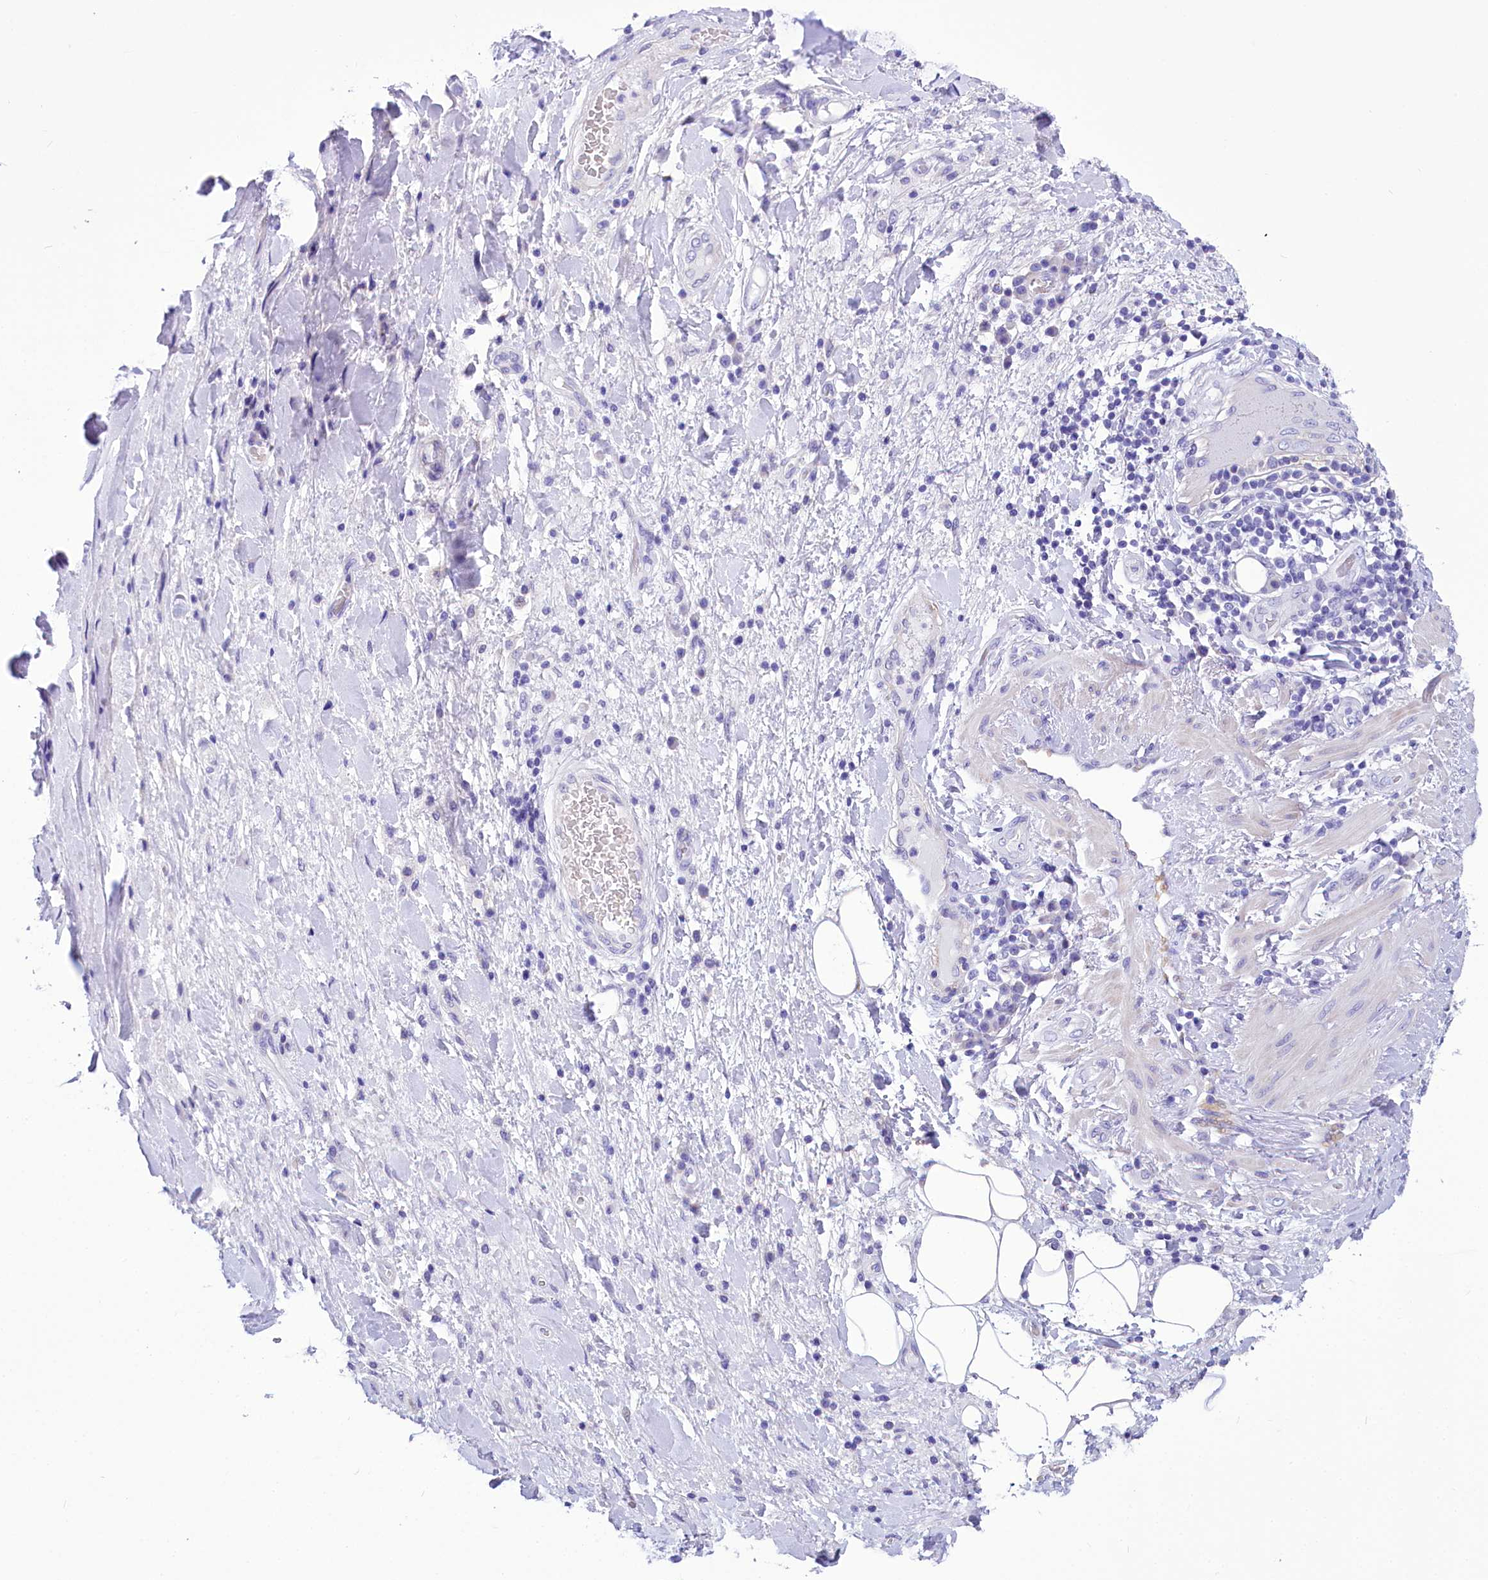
{"staining": {"intensity": "negative", "quantity": "none", "location": "none"}, "tissue": "adipose tissue", "cell_type": "Adipocytes", "image_type": "normal", "snomed": [{"axis": "morphology", "description": "Normal tissue, NOS"}, {"axis": "morphology", "description": "Squamous cell carcinoma, NOS"}, {"axis": "topography", "description": "Lymph node"}, {"axis": "topography", "description": "Bronchus"}, {"axis": "topography", "description": "Lung"}], "caption": "High power microscopy micrograph of an immunohistochemistry image of benign adipose tissue, revealing no significant staining in adipocytes. The staining is performed using DAB (3,3'-diaminobenzidine) brown chromogen with nuclei counter-stained in using hematoxylin.", "gene": "TTC36", "patient": {"sex": "male", "age": 66}}